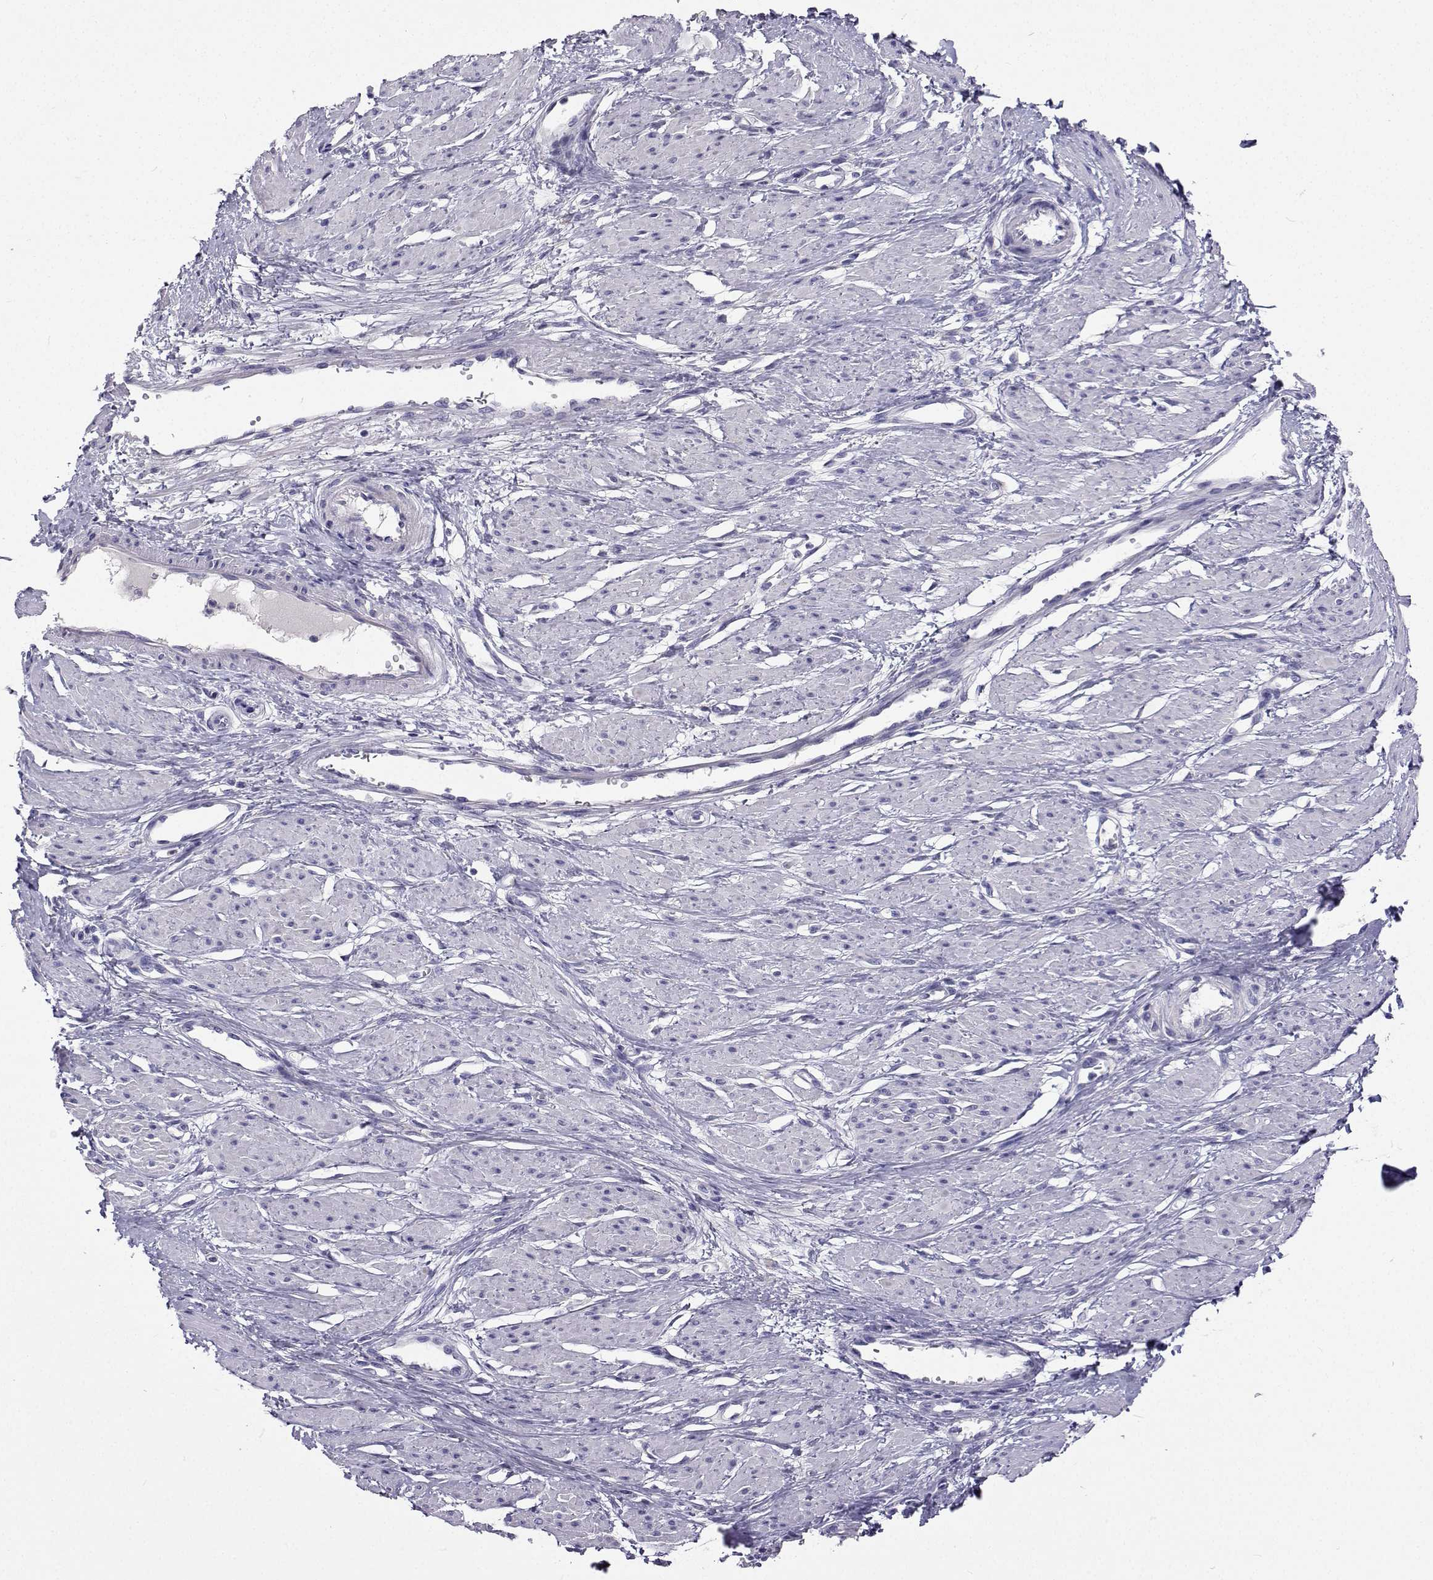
{"staining": {"intensity": "negative", "quantity": "none", "location": "none"}, "tissue": "smooth muscle", "cell_type": "Smooth muscle cells", "image_type": "normal", "snomed": [{"axis": "morphology", "description": "Normal tissue, NOS"}, {"axis": "topography", "description": "Smooth muscle"}, {"axis": "topography", "description": "Uterus"}], "caption": "Photomicrograph shows no significant protein expression in smooth muscle cells of unremarkable smooth muscle.", "gene": "LHFPL7", "patient": {"sex": "female", "age": 39}}